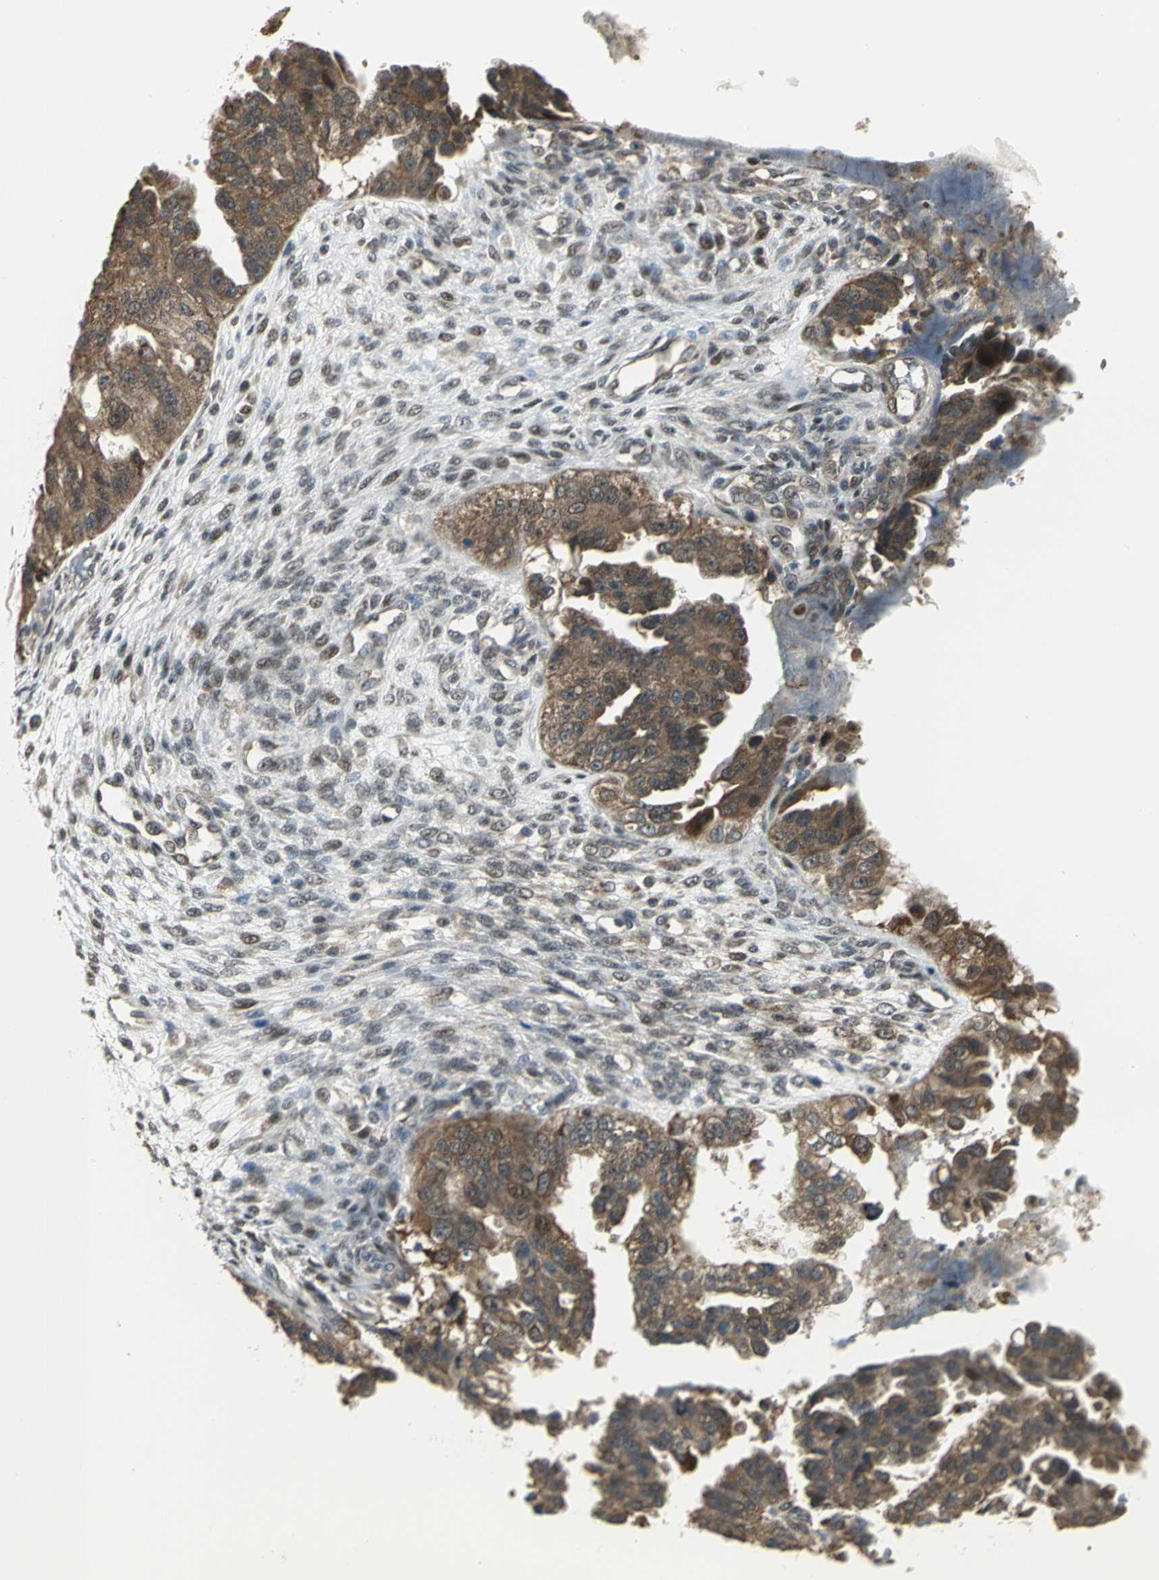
{"staining": {"intensity": "moderate", "quantity": ">75%", "location": "cytoplasmic/membranous"}, "tissue": "ovarian cancer", "cell_type": "Tumor cells", "image_type": "cancer", "snomed": [{"axis": "morphology", "description": "Cystadenocarcinoma, serous, NOS"}, {"axis": "topography", "description": "Ovary"}], "caption": "Tumor cells reveal medium levels of moderate cytoplasmic/membranous staining in about >75% of cells in ovarian cancer.", "gene": "PSMC4", "patient": {"sex": "female", "age": 58}}